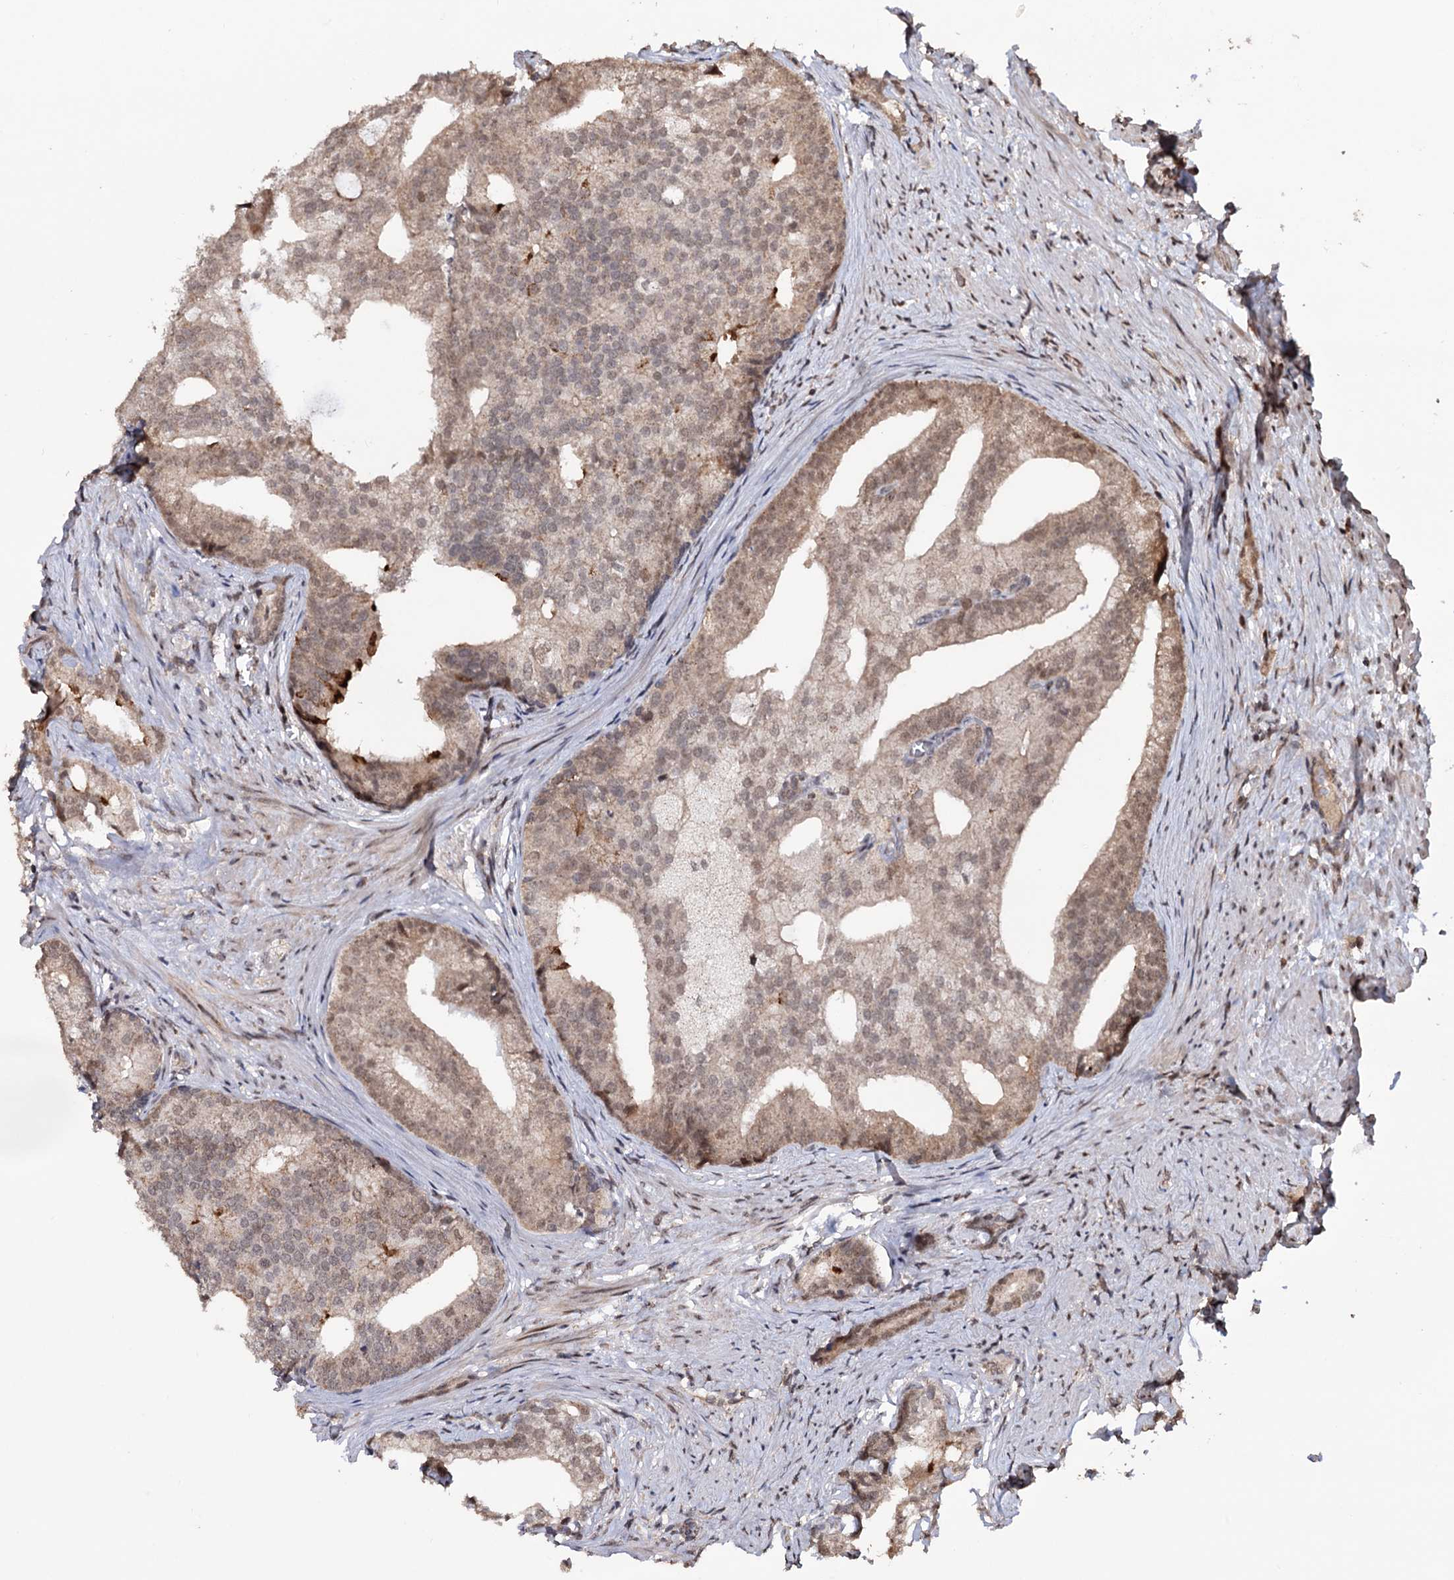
{"staining": {"intensity": "weak", "quantity": "25%-75%", "location": "cytoplasmic/membranous"}, "tissue": "prostate cancer", "cell_type": "Tumor cells", "image_type": "cancer", "snomed": [{"axis": "morphology", "description": "Adenocarcinoma, Low grade"}, {"axis": "topography", "description": "Prostate"}], "caption": "The photomicrograph exhibits immunohistochemical staining of adenocarcinoma (low-grade) (prostate). There is weak cytoplasmic/membranous positivity is identified in approximately 25%-75% of tumor cells. The protein is shown in brown color, while the nuclei are stained blue.", "gene": "KLF5", "patient": {"sex": "male", "age": 71}}